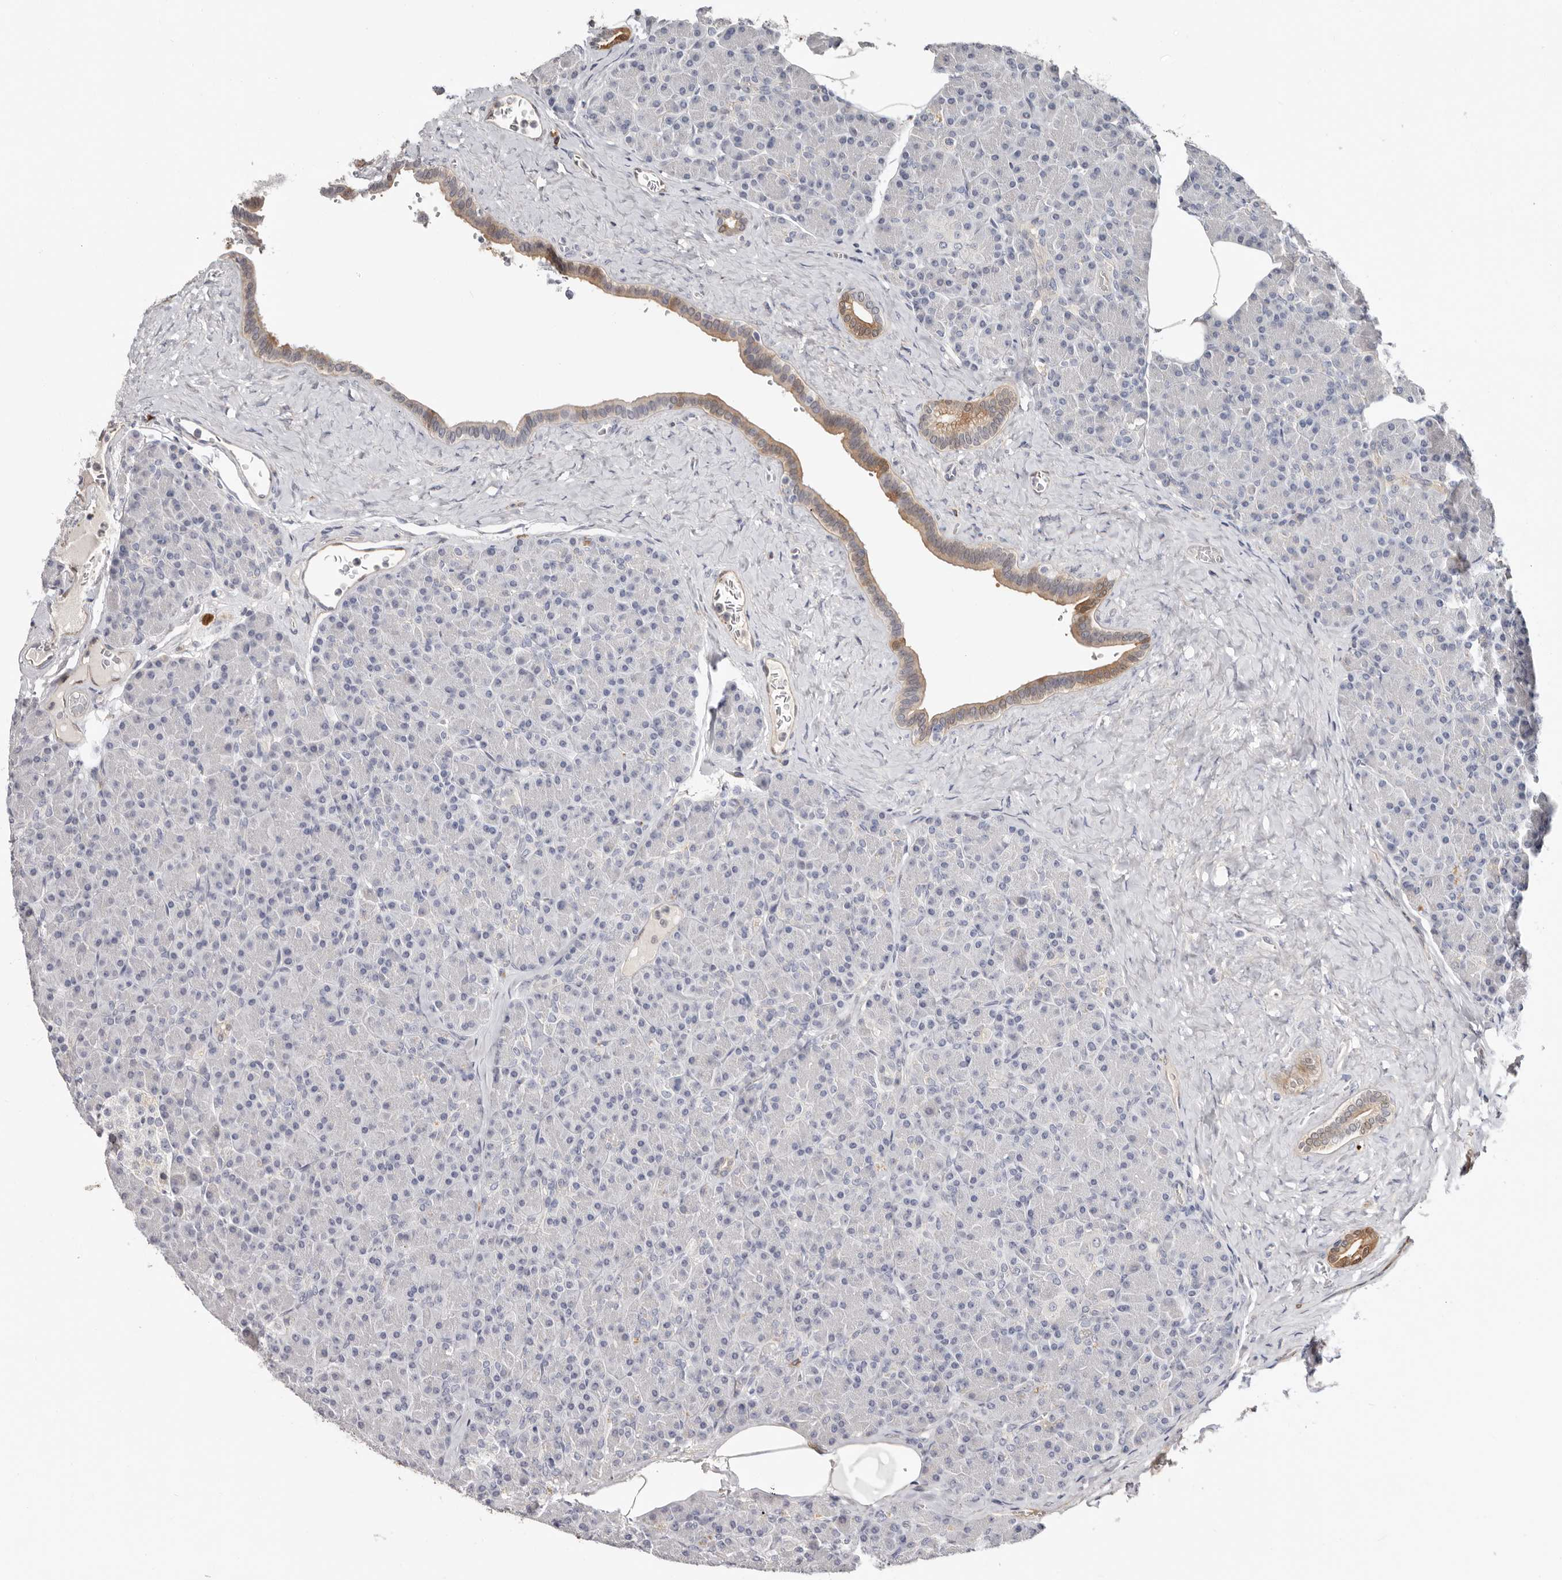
{"staining": {"intensity": "moderate", "quantity": "<25%", "location": "cytoplasmic/membranous"}, "tissue": "pancreas", "cell_type": "Exocrine glandular cells", "image_type": "normal", "snomed": [{"axis": "morphology", "description": "Normal tissue, NOS"}, {"axis": "topography", "description": "Pancreas"}], "caption": "A low amount of moderate cytoplasmic/membranous positivity is appreciated in about <25% of exocrine glandular cells in normal pancreas.", "gene": "PKDCC", "patient": {"sex": "female", "age": 43}}